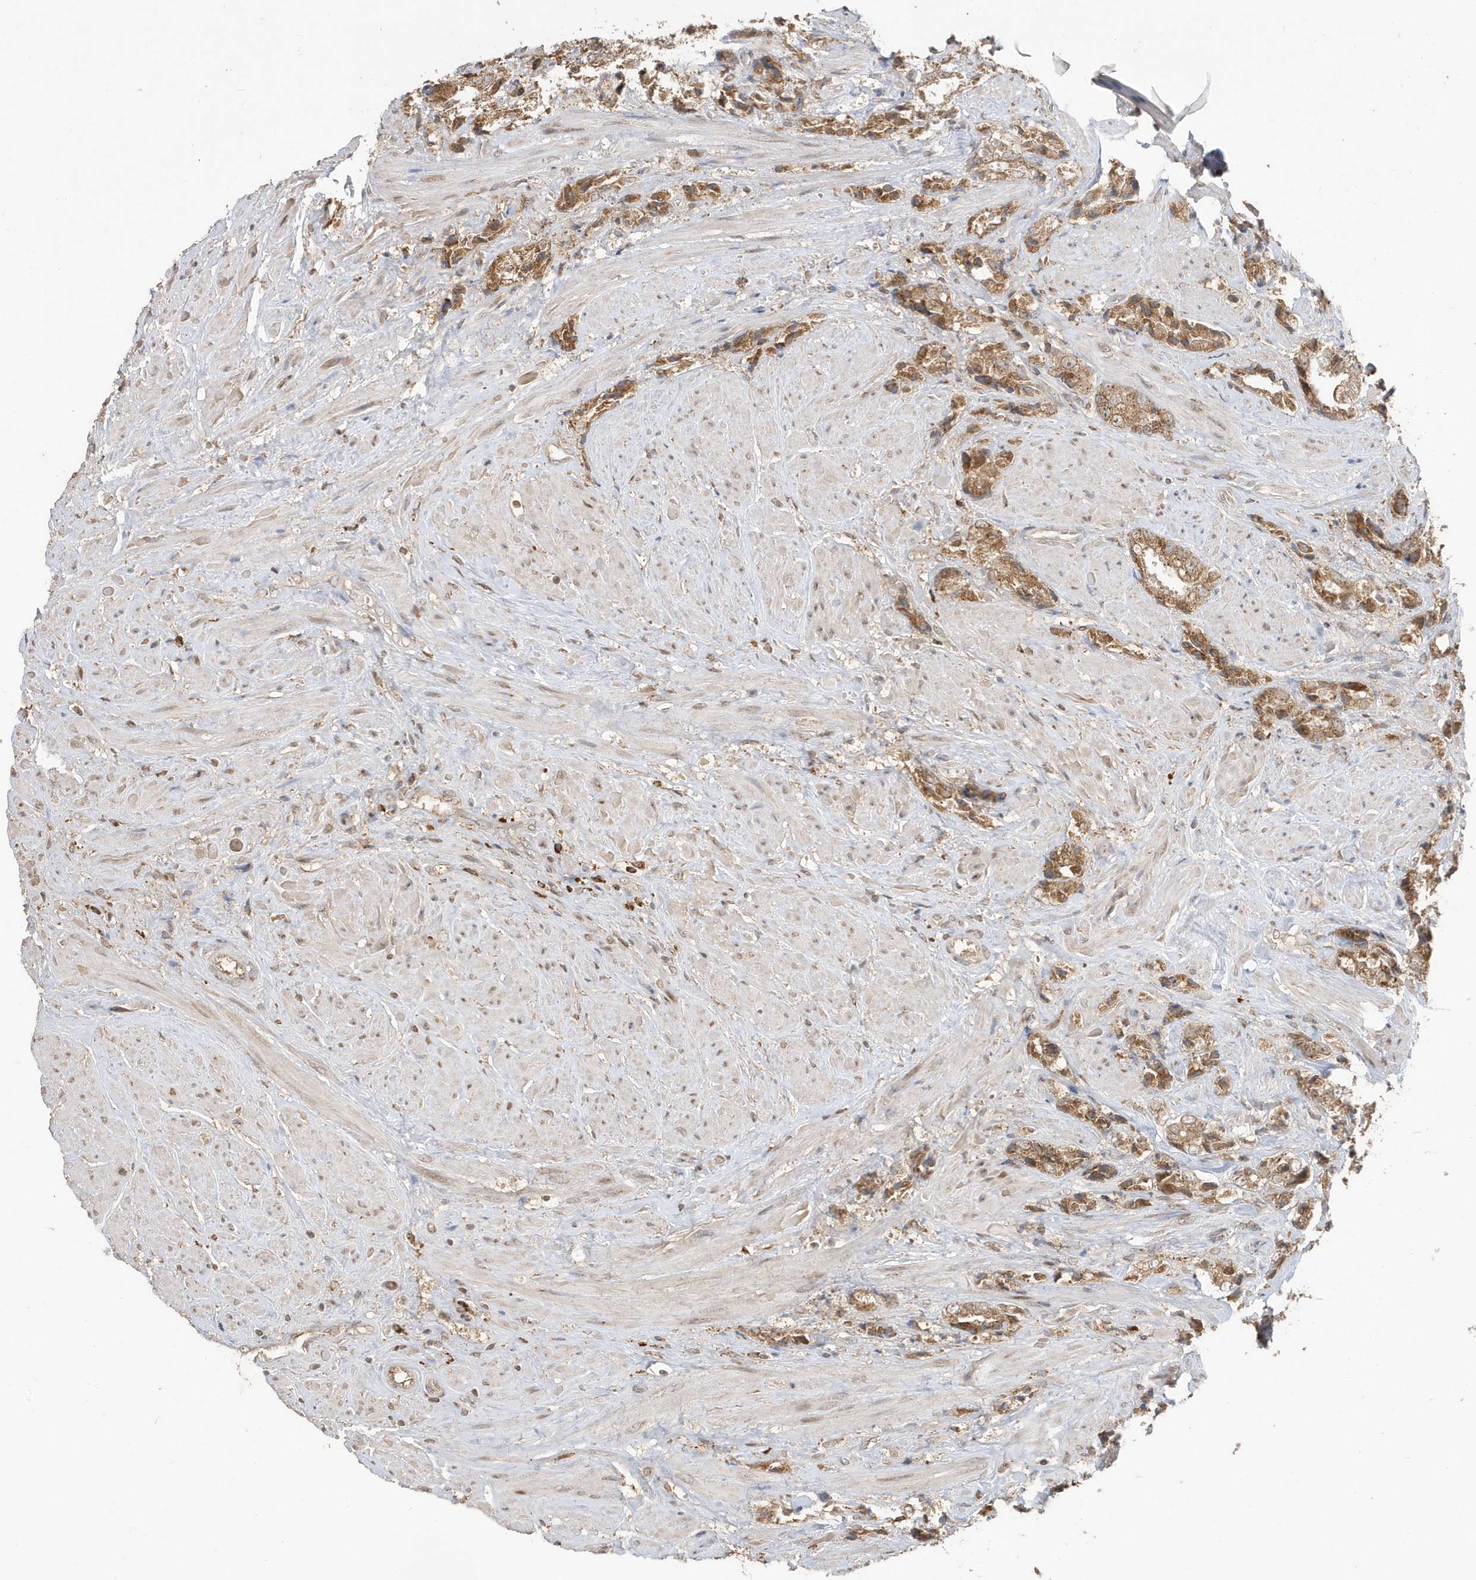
{"staining": {"intensity": "moderate", "quantity": ">75%", "location": "cytoplasmic/membranous"}, "tissue": "prostate cancer", "cell_type": "Tumor cells", "image_type": "cancer", "snomed": [{"axis": "morphology", "description": "Adenocarcinoma, High grade"}, {"axis": "topography", "description": "Prostate"}], "caption": "About >75% of tumor cells in human adenocarcinoma (high-grade) (prostate) exhibit moderate cytoplasmic/membranous protein staining as visualized by brown immunohistochemical staining.", "gene": "RER1", "patient": {"sex": "male", "age": 61}}